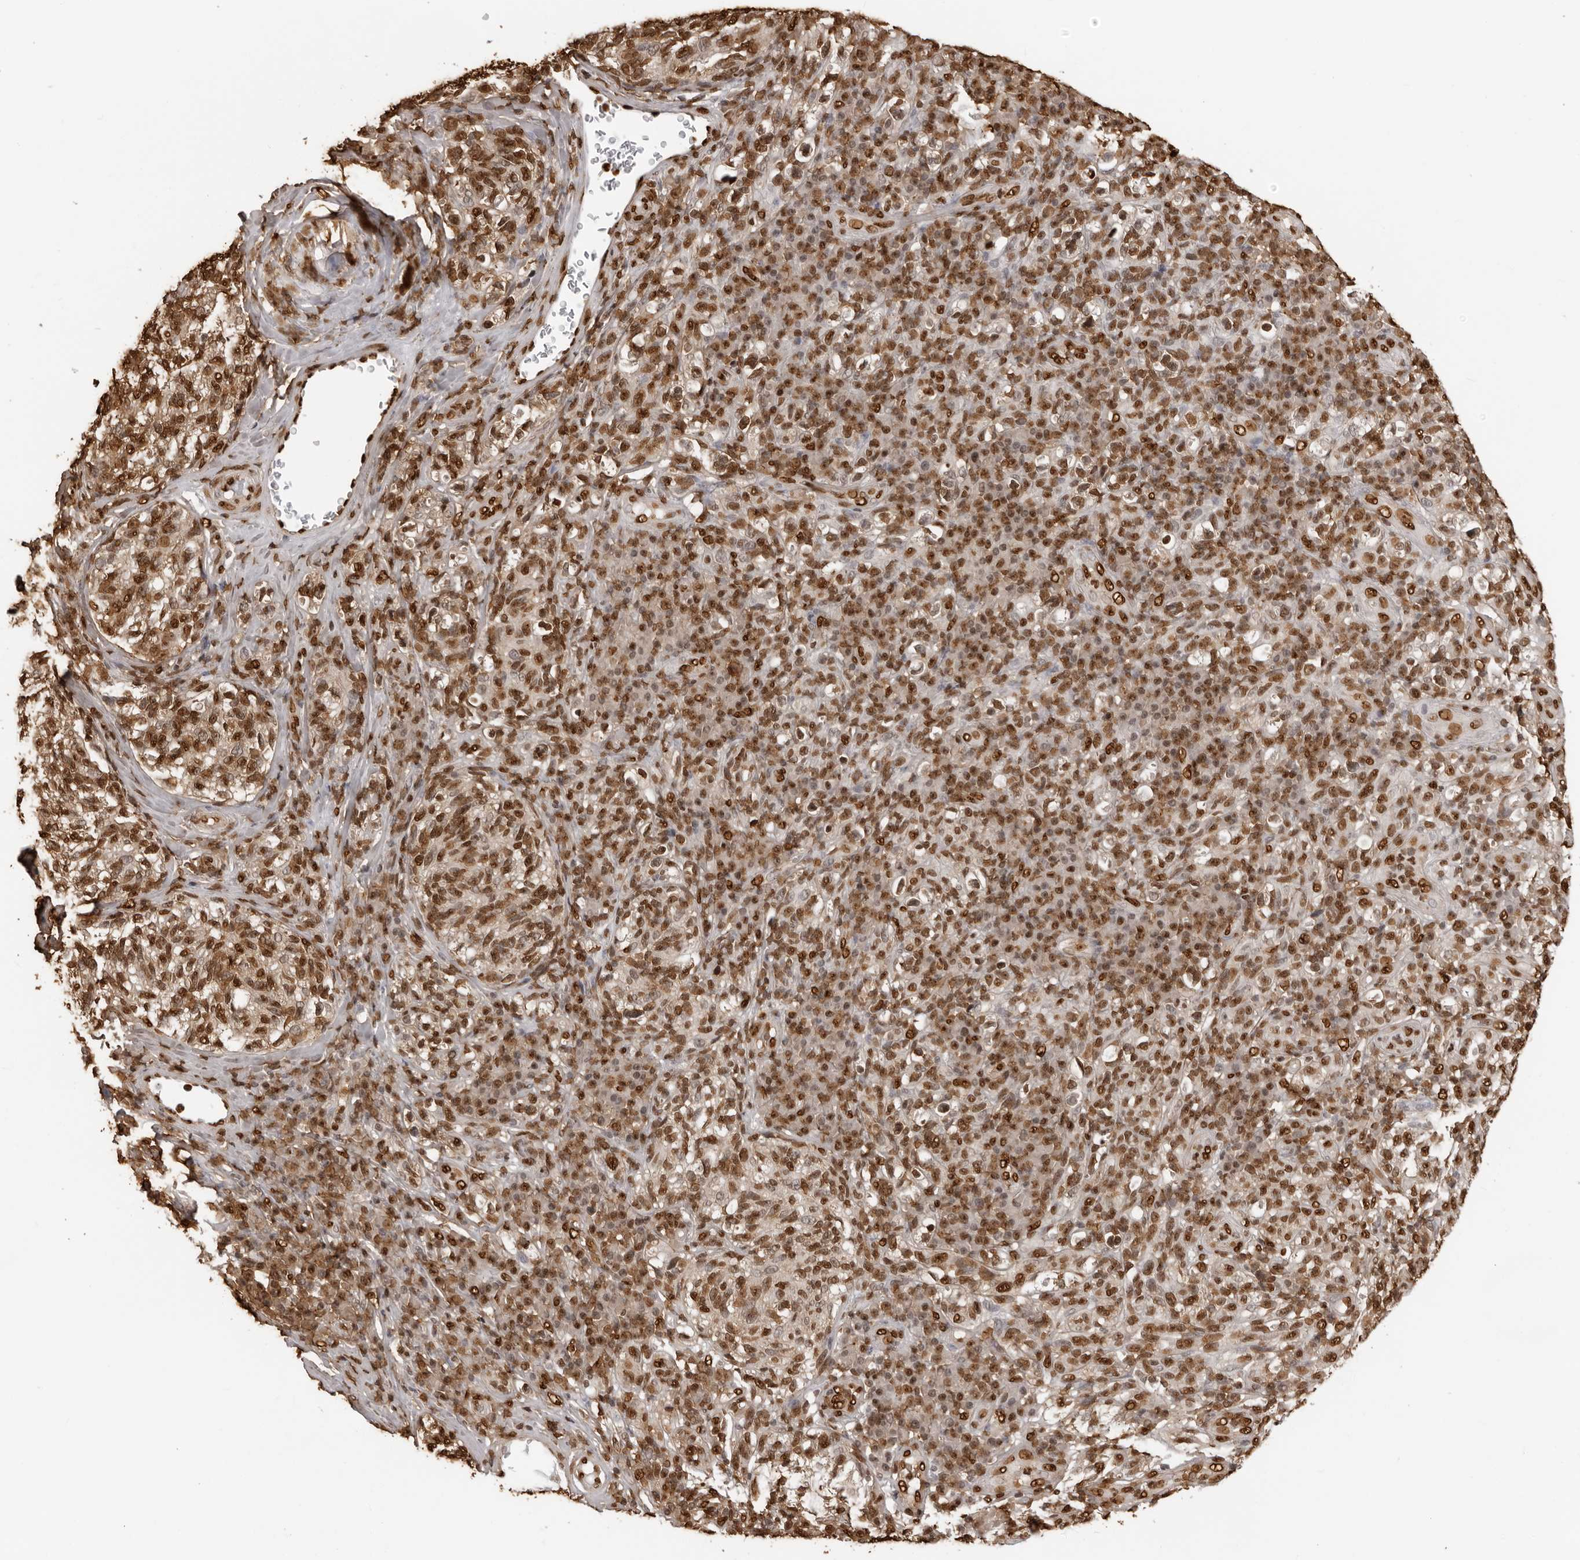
{"staining": {"intensity": "strong", "quantity": ">75%", "location": "nuclear"}, "tissue": "melanoma", "cell_type": "Tumor cells", "image_type": "cancer", "snomed": [{"axis": "morphology", "description": "Malignant melanoma, NOS"}, {"axis": "topography", "description": "Skin"}], "caption": "Human melanoma stained with a protein marker demonstrates strong staining in tumor cells.", "gene": "ZFP91", "patient": {"sex": "female", "age": 73}}